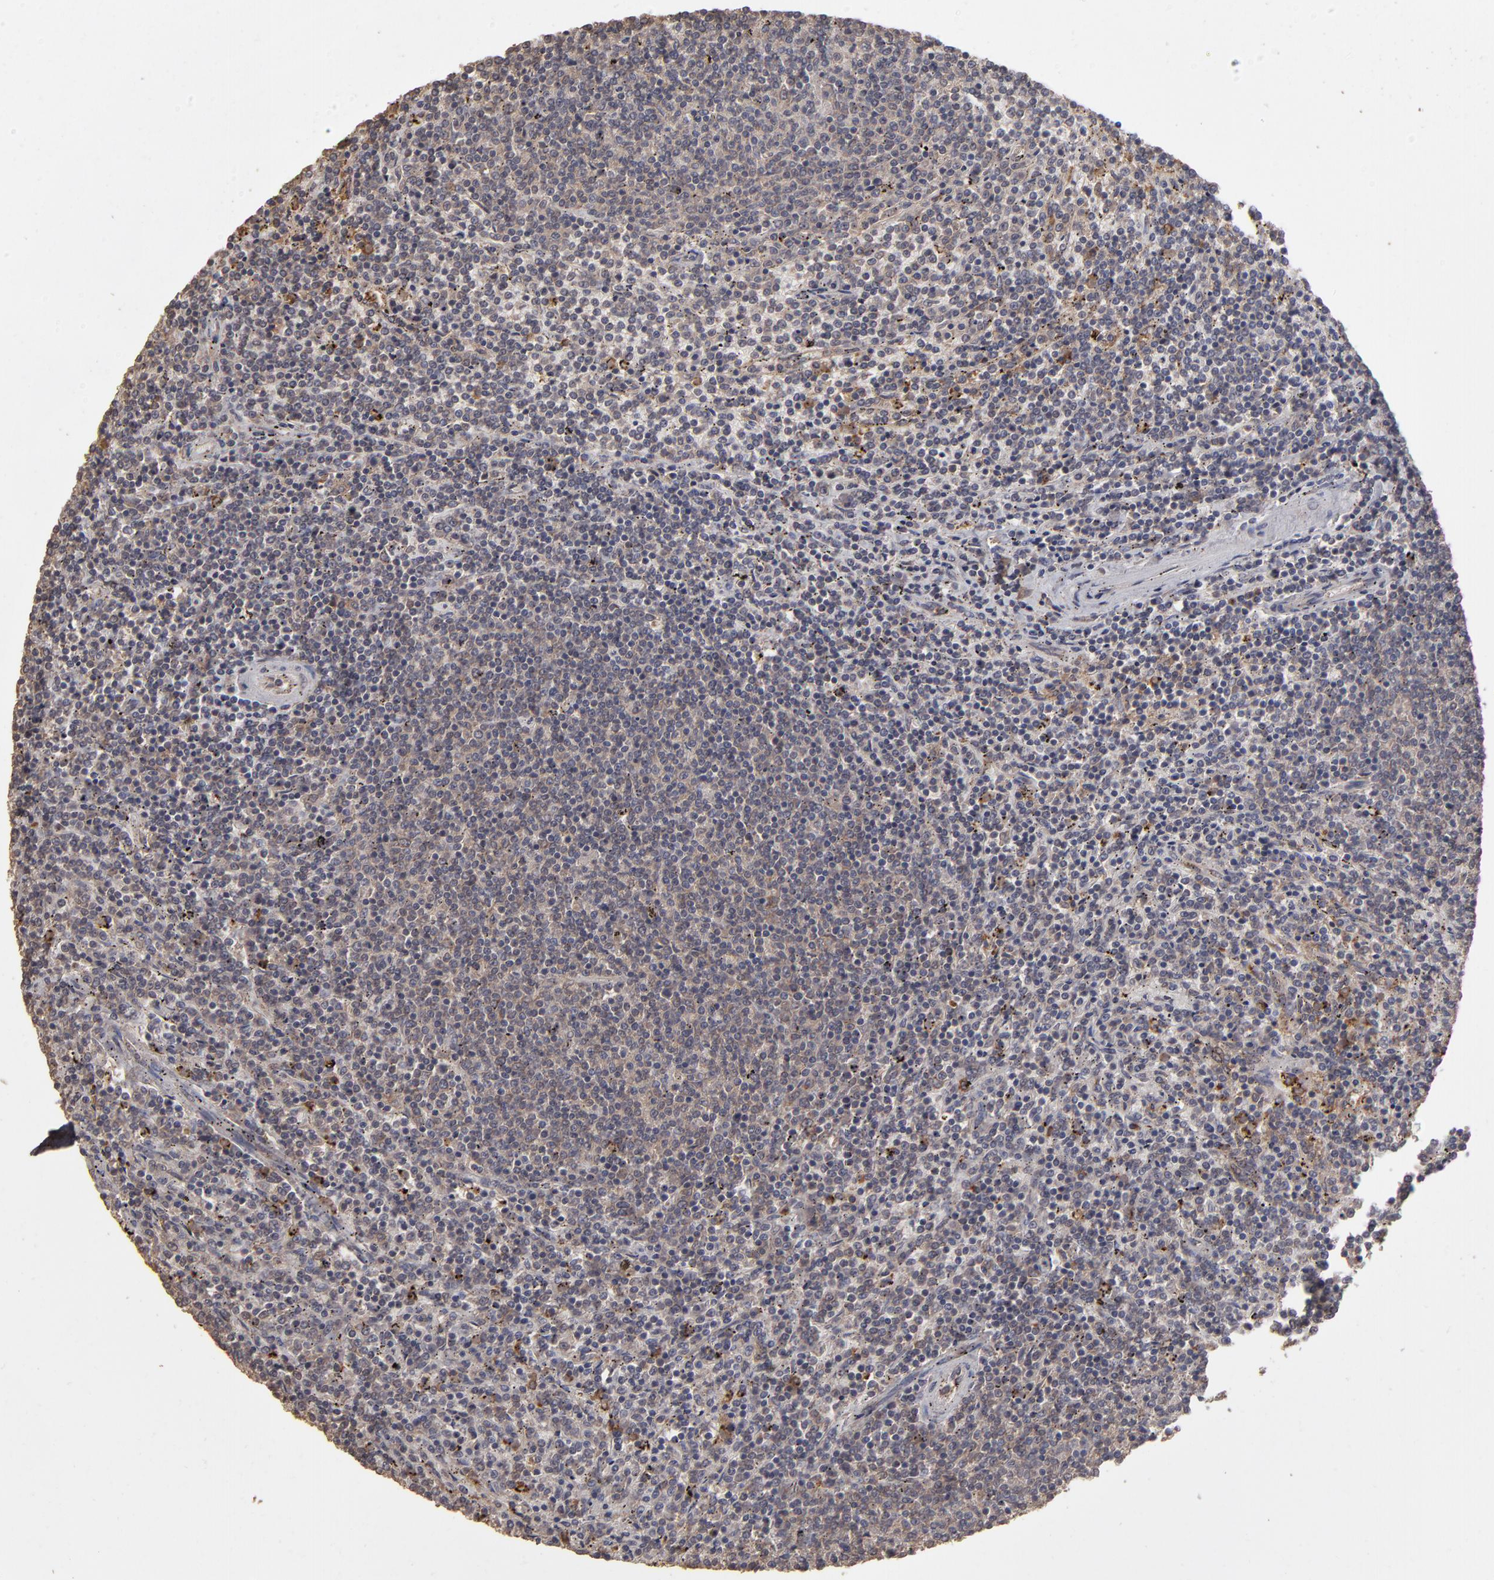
{"staining": {"intensity": "negative", "quantity": "none", "location": "none"}, "tissue": "lymphoma", "cell_type": "Tumor cells", "image_type": "cancer", "snomed": [{"axis": "morphology", "description": "Malignant lymphoma, non-Hodgkin's type, Low grade"}, {"axis": "topography", "description": "Spleen"}], "caption": "An immunohistochemistry (IHC) photomicrograph of lymphoma is shown. There is no staining in tumor cells of lymphoma.", "gene": "MMP2", "patient": {"sex": "female", "age": 50}}